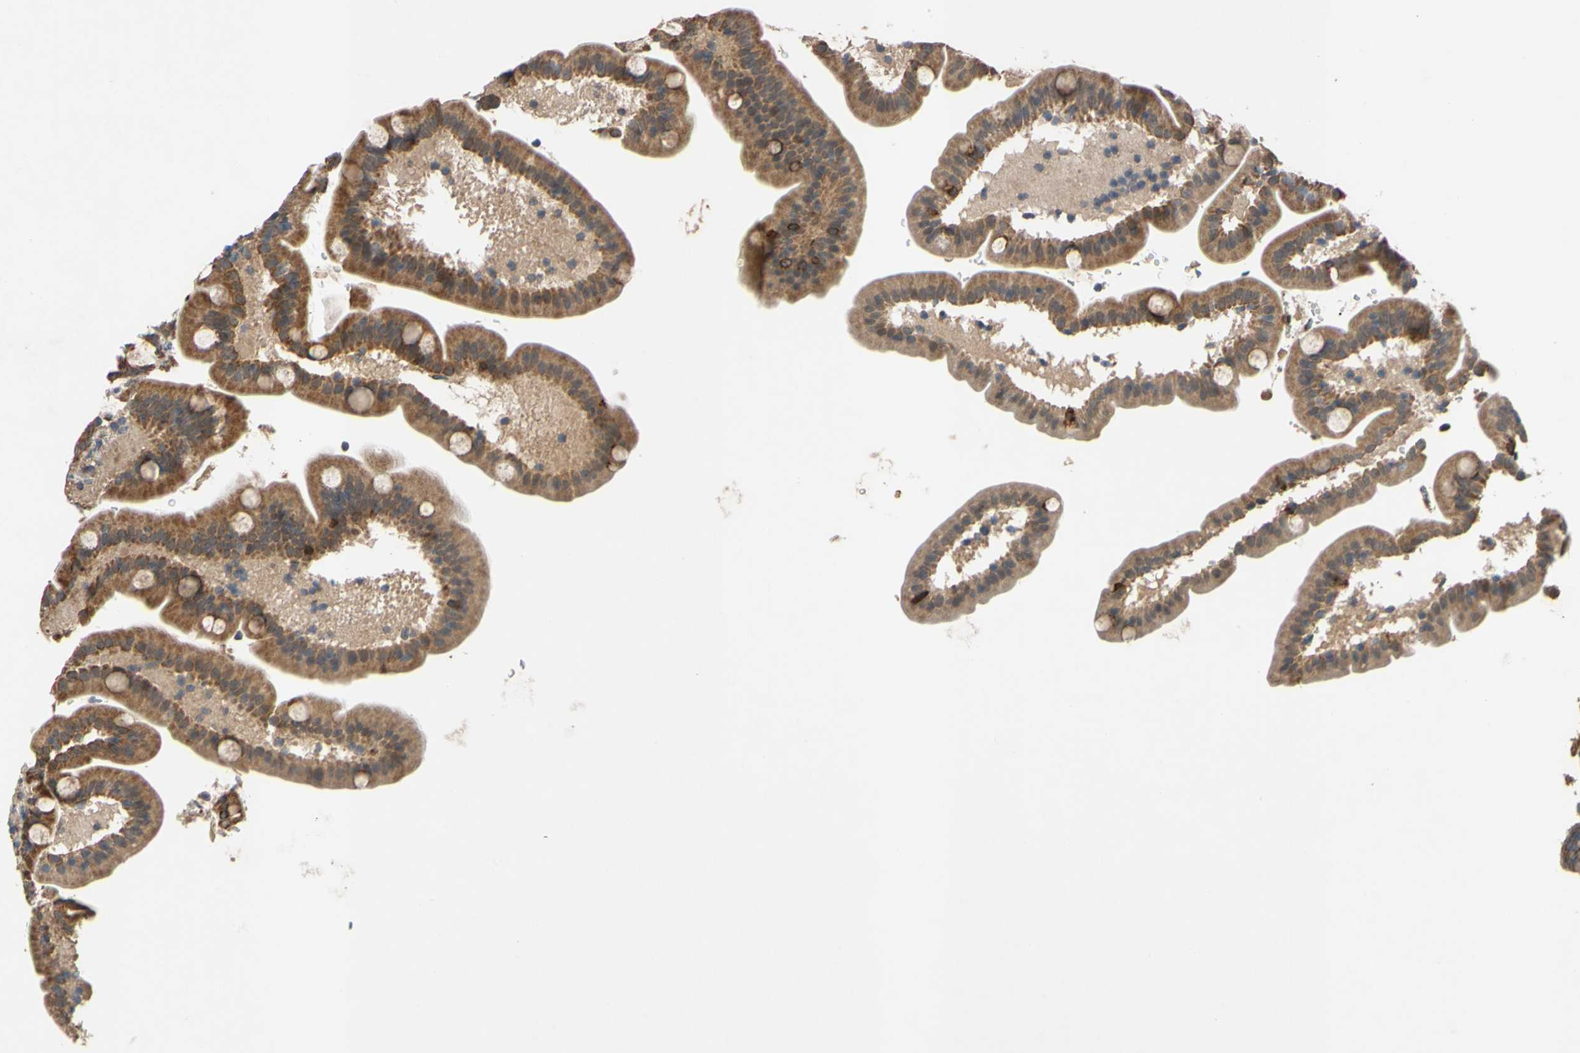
{"staining": {"intensity": "moderate", "quantity": ">75%", "location": "cytoplasmic/membranous"}, "tissue": "duodenum", "cell_type": "Glandular cells", "image_type": "normal", "snomed": [{"axis": "morphology", "description": "Normal tissue, NOS"}, {"axis": "topography", "description": "Duodenum"}], "caption": "Brown immunohistochemical staining in benign duodenum displays moderate cytoplasmic/membranous positivity in about >75% of glandular cells. (IHC, brightfield microscopy, high magnification).", "gene": "CD164", "patient": {"sex": "male", "age": 54}}